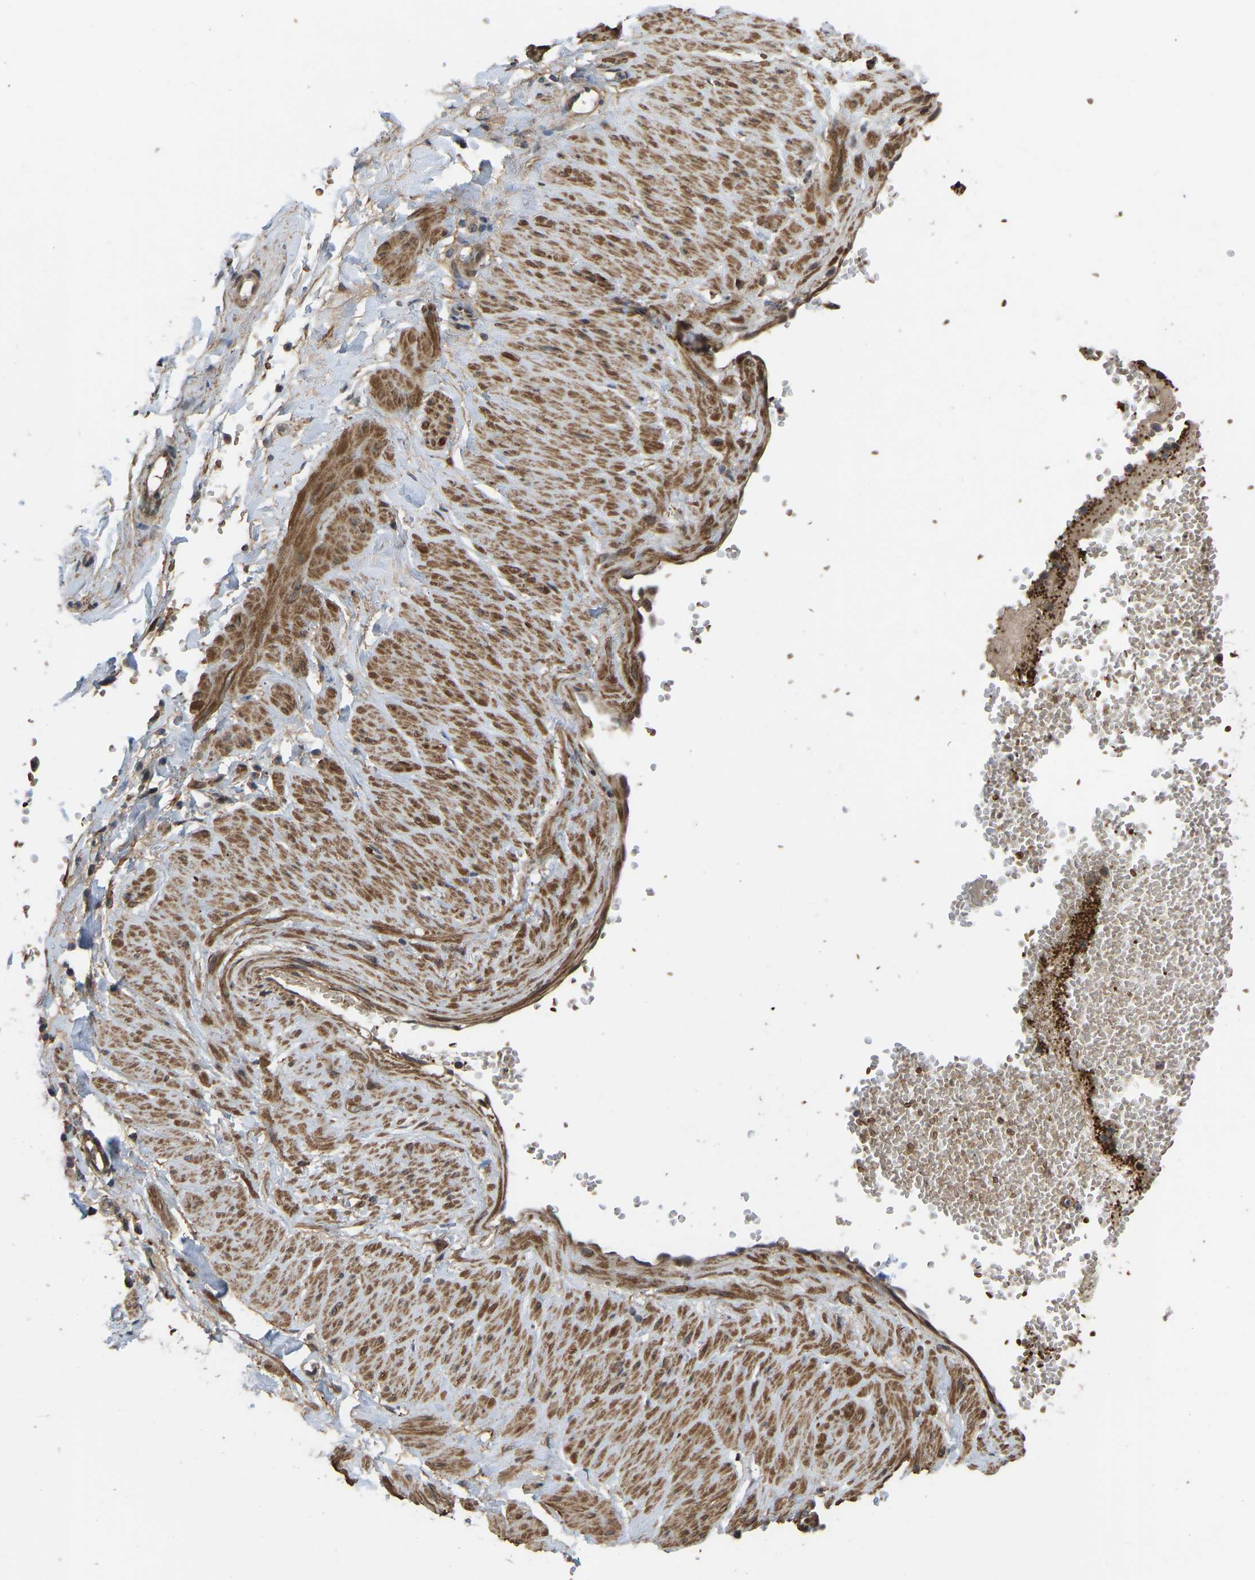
{"staining": {"intensity": "moderate", "quantity": ">75%", "location": "cytoplasmic/membranous"}, "tissue": "adipose tissue", "cell_type": "Adipocytes", "image_type": "normal", "snomed": [{"axis": "morphology", "description": "Normal tissue, NOS"}, {"axis": "topography", "description": "Soft tissue"}], "caption": "Immunohistochemistry (IHC) histopathology image of unremarkable adipose tissue: human adipose tissue stained using IHC displays medium levels of moderate protein expression localized specifically in the cytoplasmic/membranous of adipocytes, appearing as a cytoplasmic/membranous brown color.", "gene": "CYP7B1", "patient": {"sex": "male", "age": 72}}